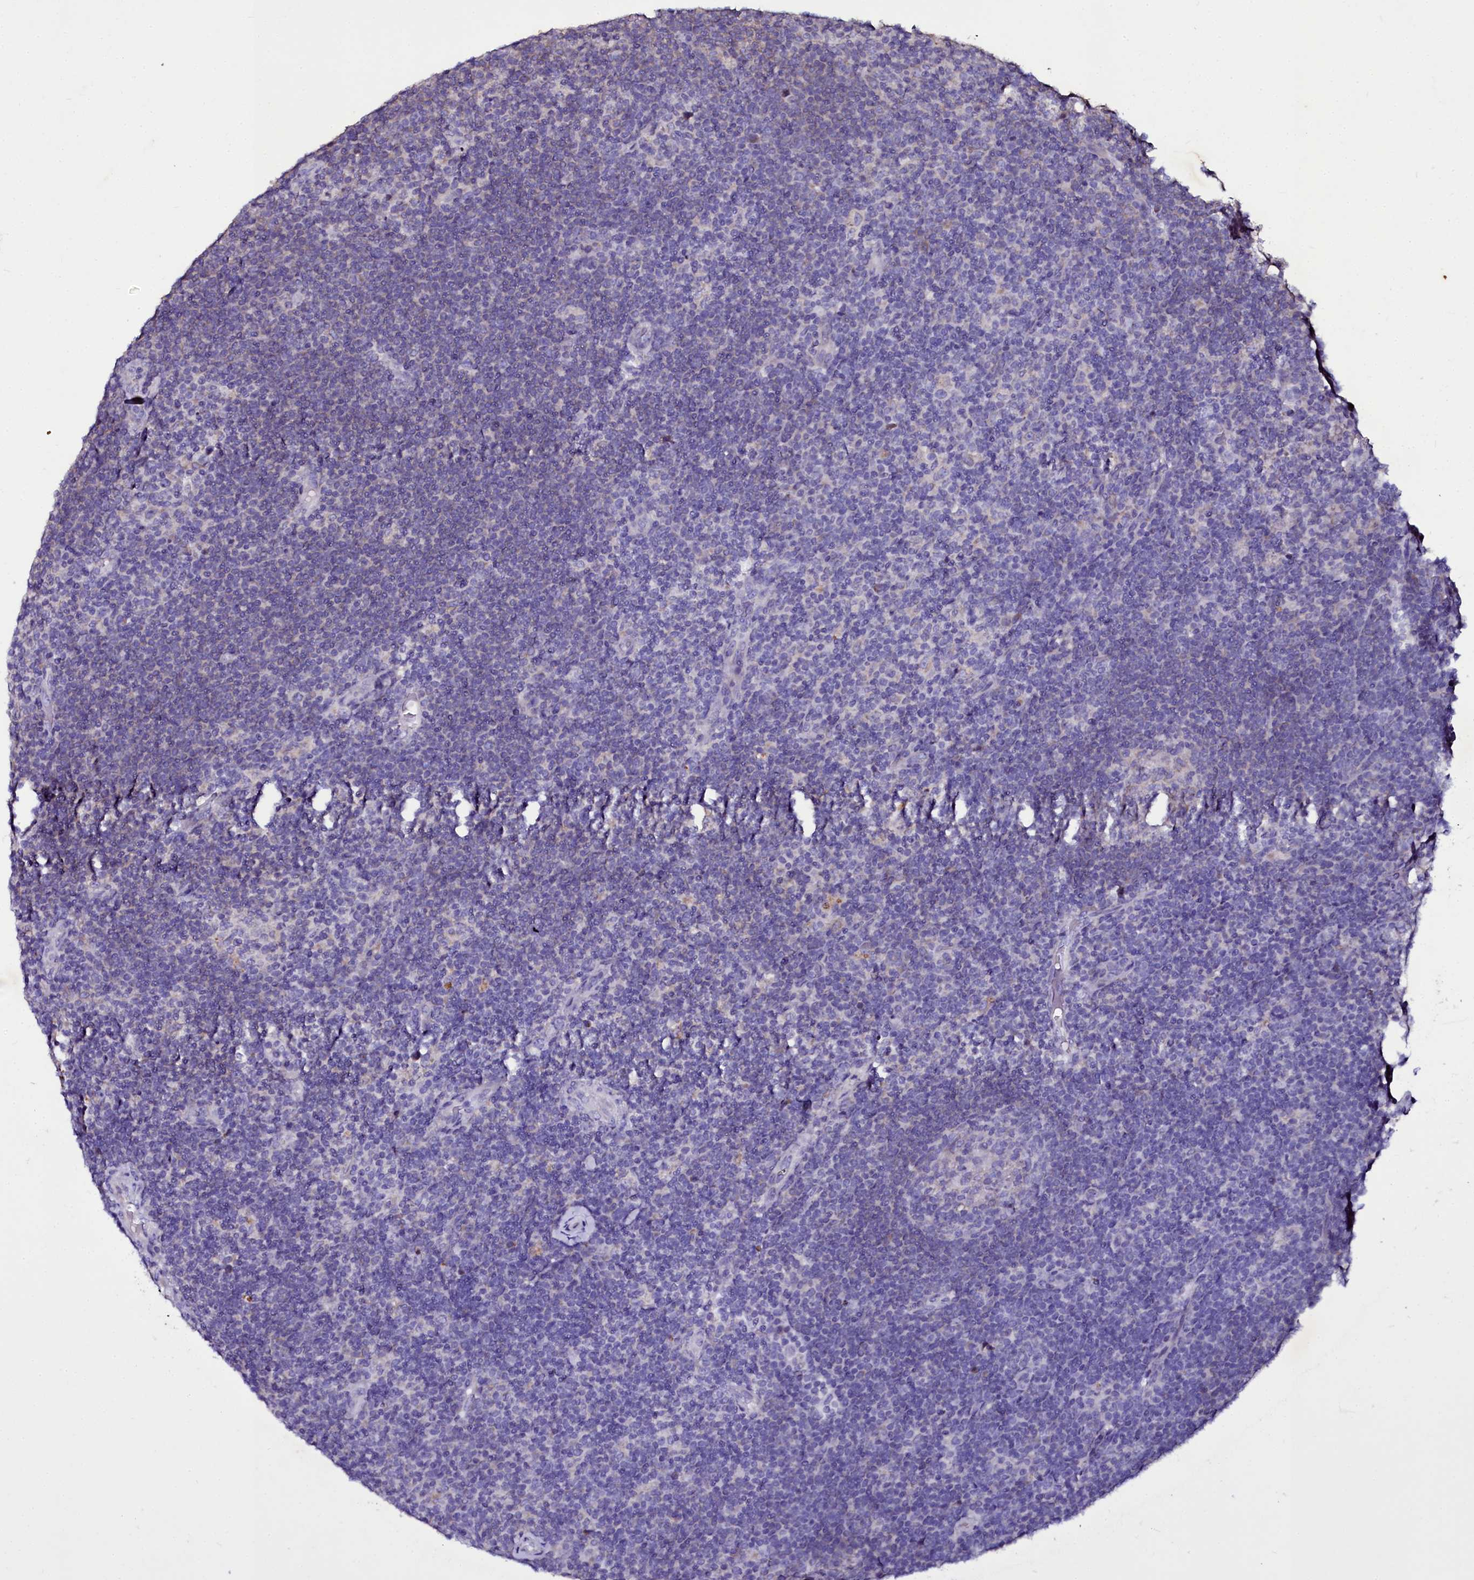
{"staining": {"intensity": "negative", "quantity": "none", "location": "none"}, "tissue": "lymphoma", "cell_type": "Tumor cells", "image_type": "cancer", "snomed": [{"axis": "morphology", "description": "Hodgkin's disease, NOS"}, {"axis": "topography", "description": "Lymph node"}], "caption": "This is a image of immunohistochemistry staining of Hodgkin's disease, which shows no positivity in tumor cells.", "gene": "SELENOT", "patient": {"sex": "female", "age": 57}}